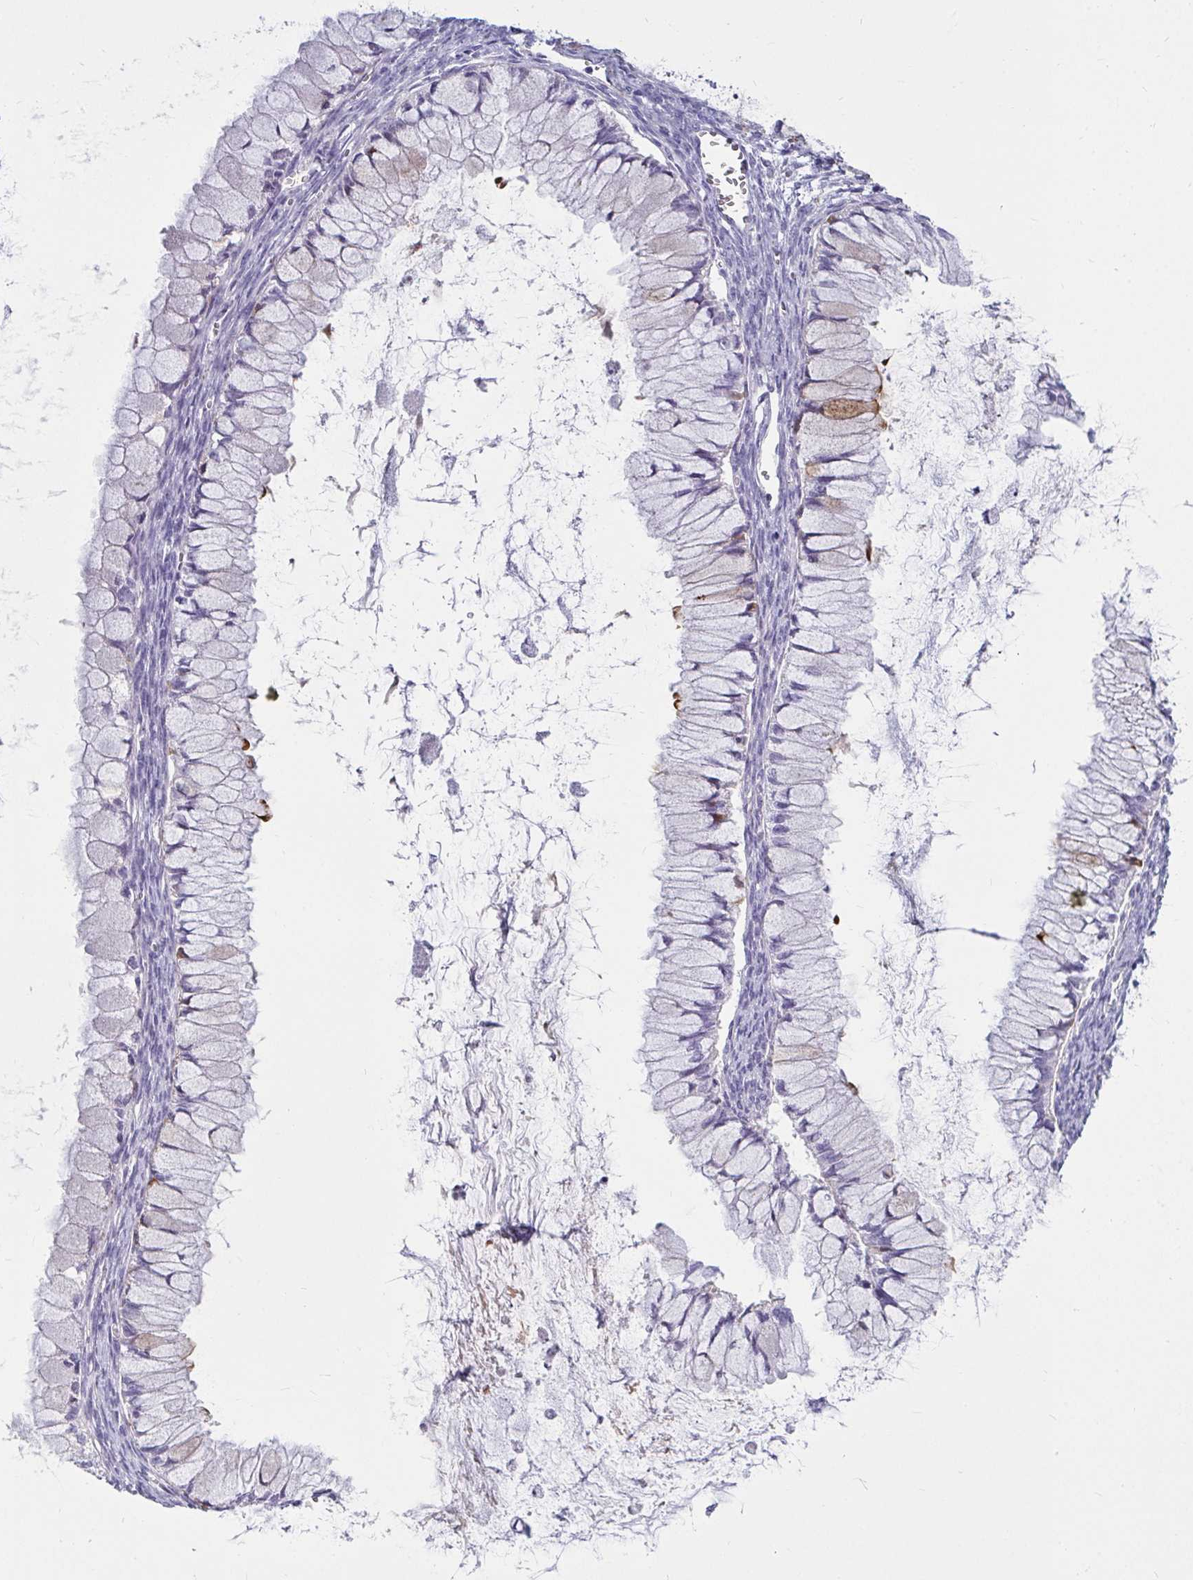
{"staining": {"intensity": "weak", "quantity": "<25%", "location": "cytoplasmic/membranous"}, "tissue": "ovarian cancer", "cell_type": "Tumor cells", "image_type": "cancer", "snomed": [{"axis": "morphology", "description": "Cystadenocarcinoma, mucinous, NOS"}, {"axis": "topography", "description": "Ovary"}], "caption": "Tumor cells are negative for protein expression in human ovarian cancer (mucinous cystadenocarcinoma).", "gene": "CTSZ", "patient": {"sex": "female", "age": 34}}